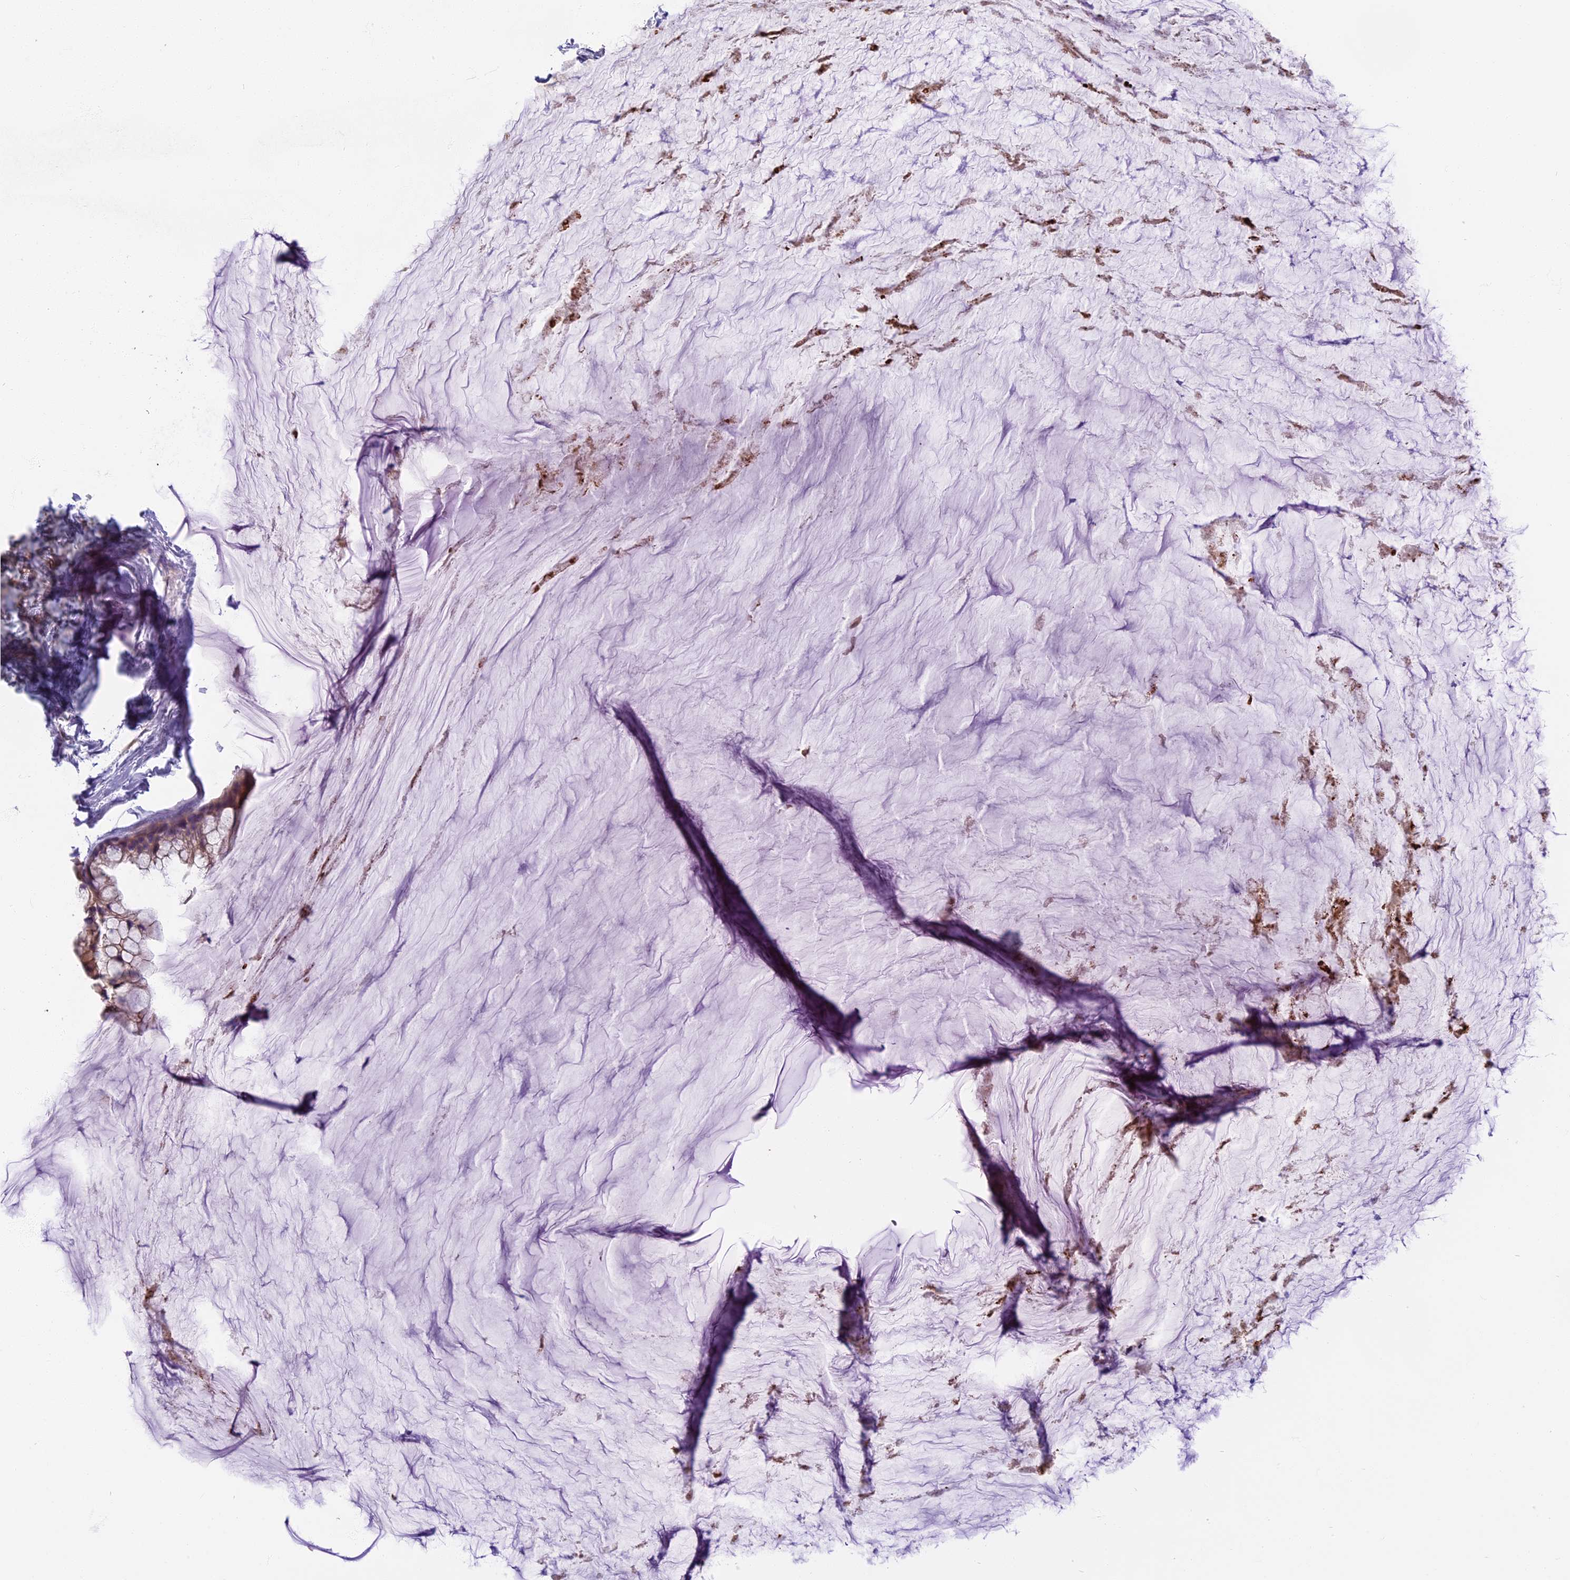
{"staining": {"intensity": "weak", "quantity": "25%-75%", "location": "cytoplasmic/membranous"}, "tissue": "ovarian cancer", "cell_type": "Tumor cells", "image_type": "cancer", "snomed": [{"axis": "morphology", "description": "Cystadenocarcinoma, mucinous, NOS"}, {"axis": "topography", "description": "Ovary"}], "caption": "Immunohistochemical staining of human ovarian mucinous cystadenocarcinoma shows low levels of weak cytoplasmic/membranous positivity in about 25%-75% of tumor cells.", "gene": "SEMA7A", "patient": {"sex": "female", "age": 39}}